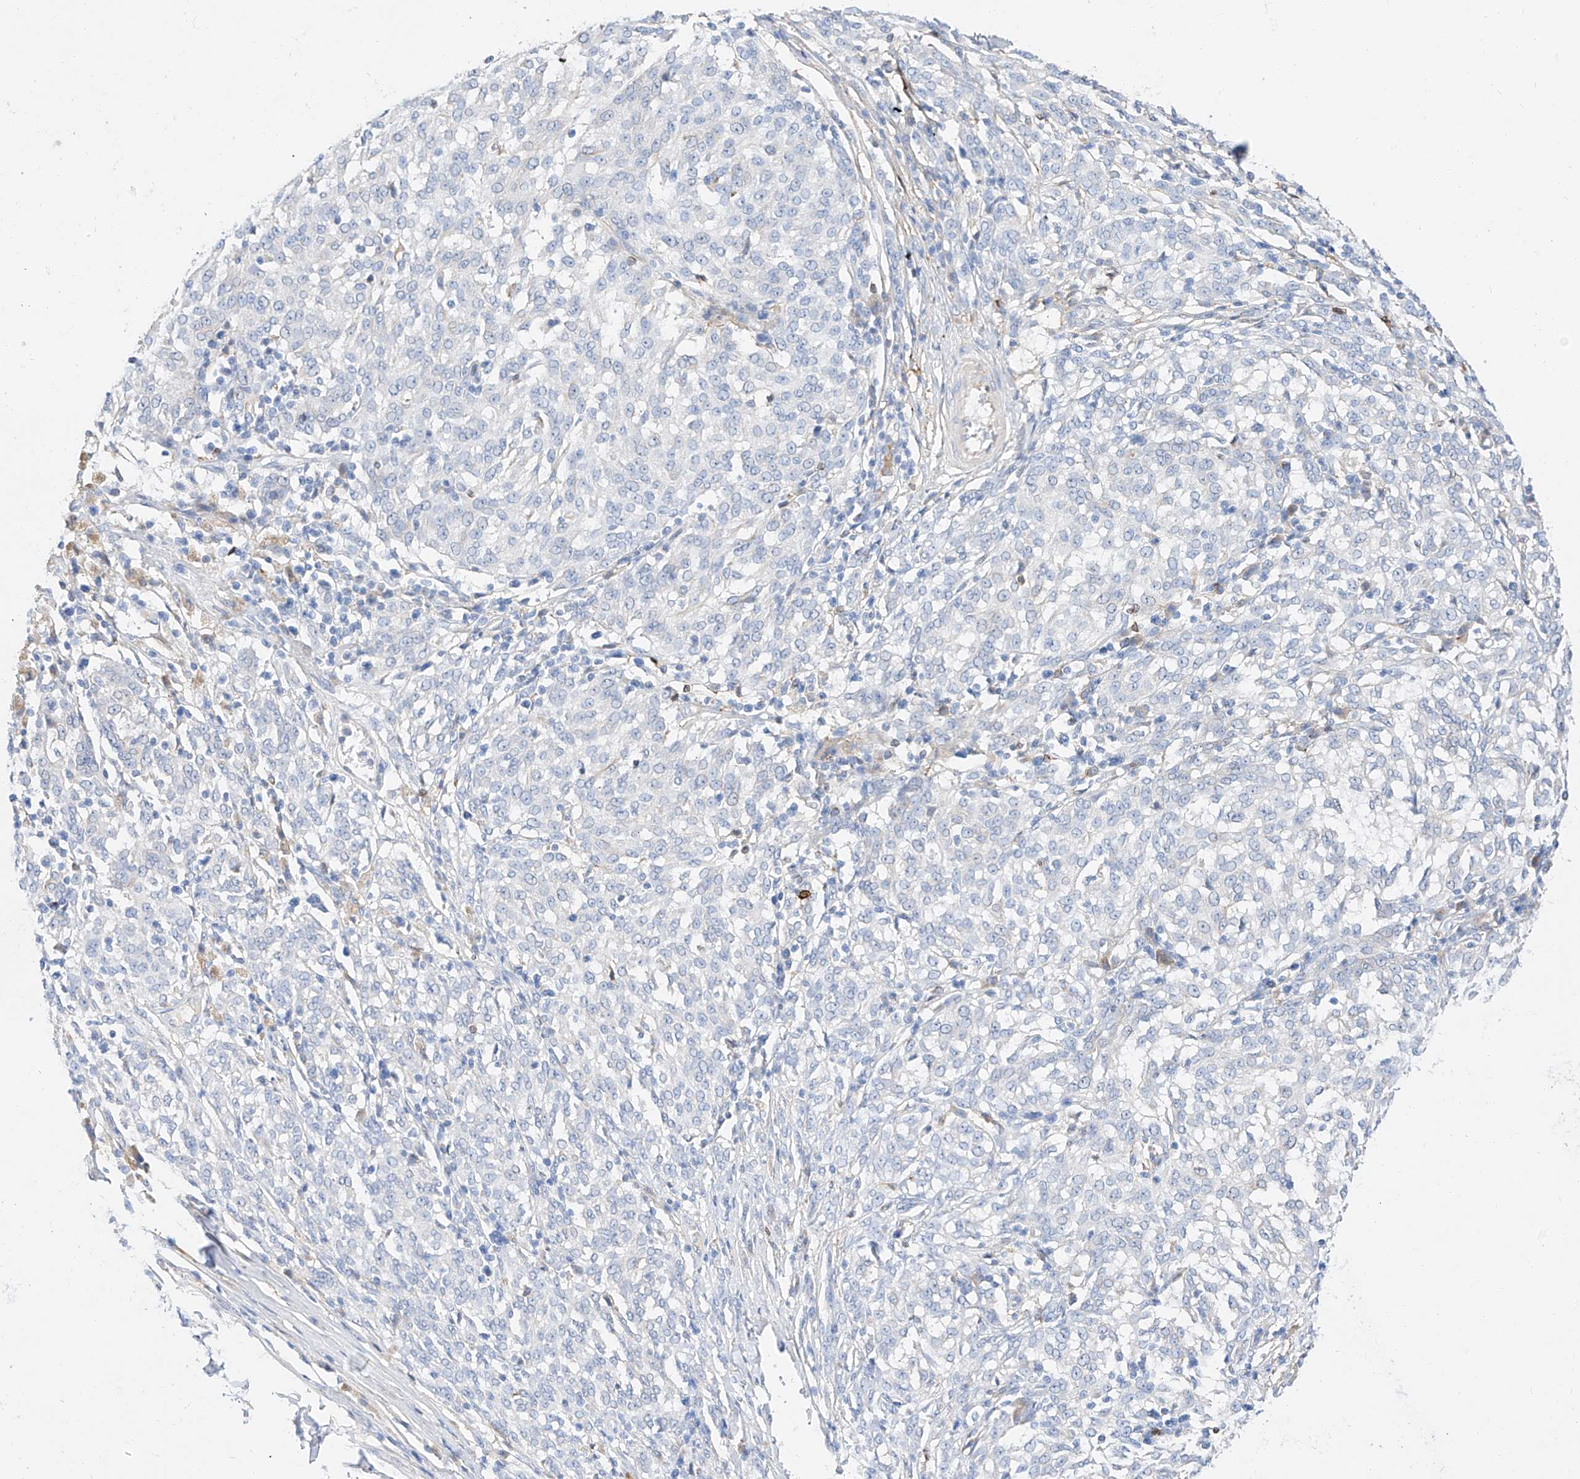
{"staining": {"intensity": "negative", "quantity": "none", "location": "none"}, "tissue": "melanoma", "cell_type": "Tumor cells", "image_type": "cancer", "snomed": [{"axis": "morphology", "description": "Malignant melanoma, NOS"}, {"axis": "topography", "description": "Skin"}], "caption": "DAB (3,3'-diaminobenzidine) immunohistochemical staining of melanoma reveals no significant expression in tumor cells.", "gene": "MAP7", "patient": {"sex": "female", "age": 72}}